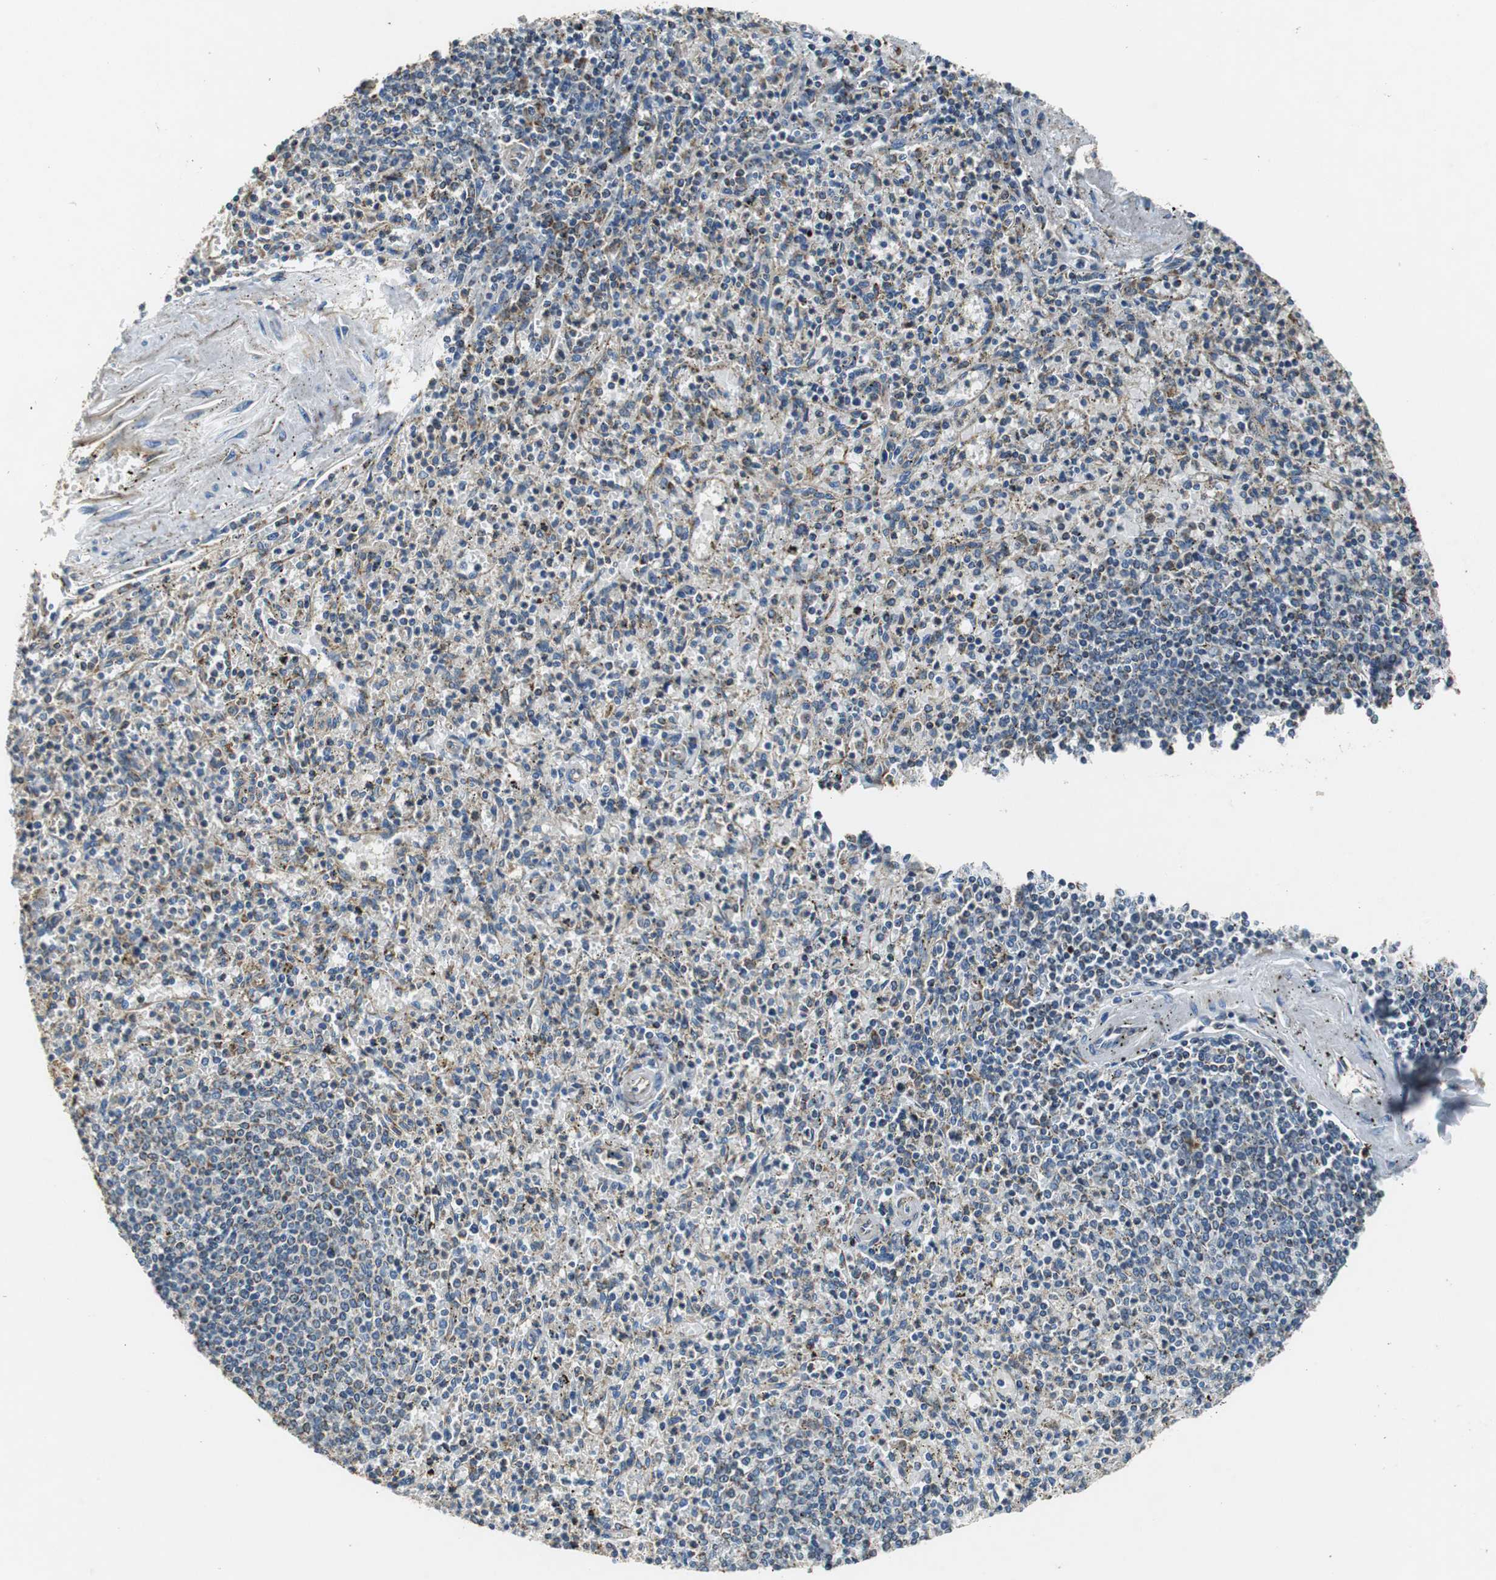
{"staining": {"intensity": "weak", "quantity": "25%-75%", "location": "cytoplasmic/membranous"}, "tissue": "spleen", "cell_type": "Cells in red pulp", "image_type": "normal", "snomed": [{"axis": "morphology", "description": "Normal tissue, NOS"}, {"axis": "topography", "description": "Spleen"}], "caption": "DAB immunohistochemical staining of normal human spleen shows weak cytoplasmic/membranous protein expression in about 25%-75% of cells in red pulp.", "gene": "GSTK1", "patient": {"sex": "male", "age": 72}}